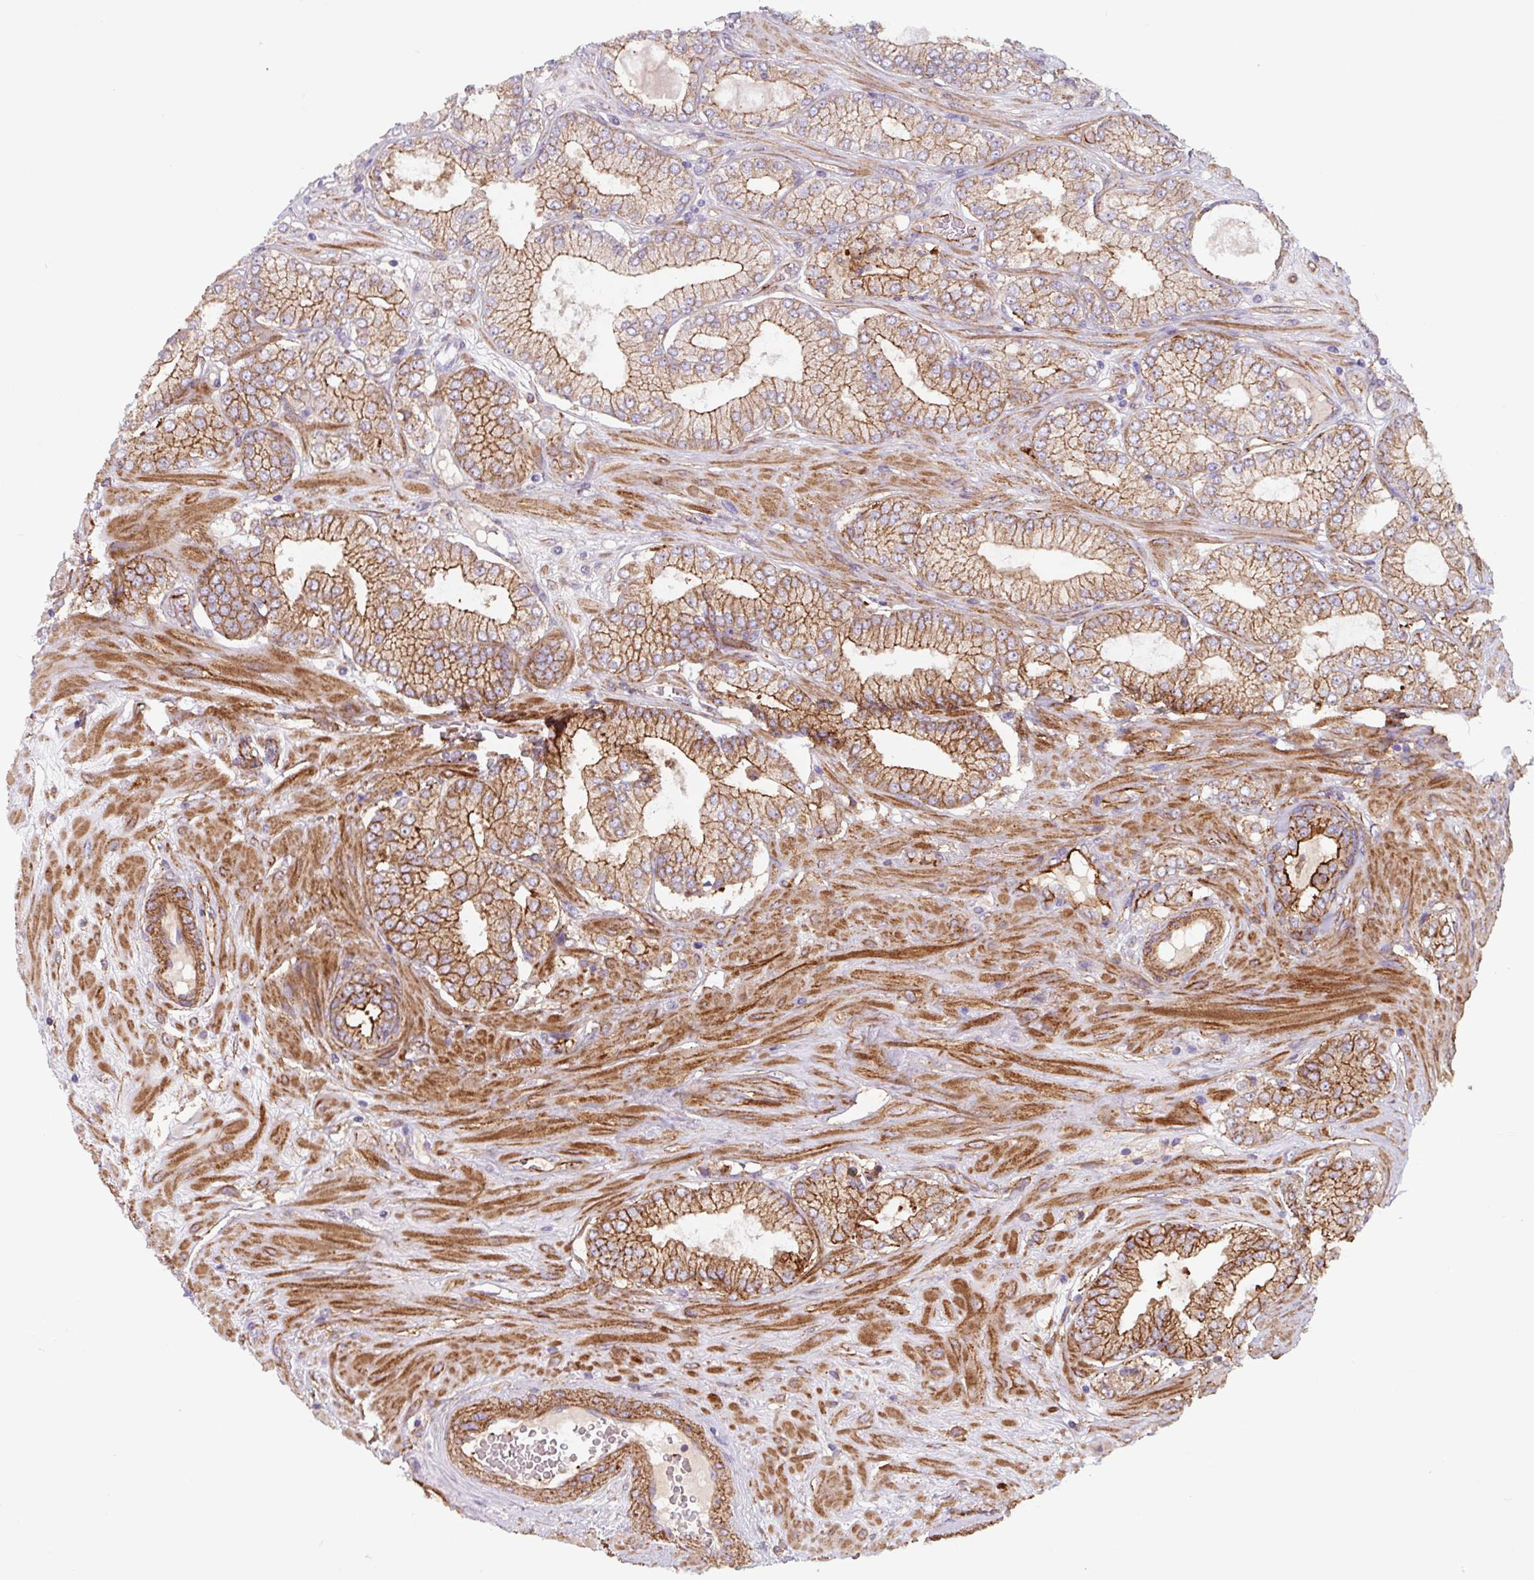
{"staining": {"intensity": "moderate", "quantity": ">75%", "location": "cytoplasmic/membranous"}, "tissue": "prostate cancer", "cell_type": "Tumor cells", "image_type": "cancer", "snomed": [{"axis": "morphology", "description": "Adenocarcinoma, High grade"}, {"axis": "topography", "description": "Prostate"}], "caption": "Immunohistochemistry staining of high-grade adenocarcinoma (prostate), which exhibits medium levels of moderate cytoplasmic/membranous positivity in about >75% of tumor cells indicating moderate cytoplasmic/membranous protein positivity. The staining was performed using DAB (3,3'-diaminobenzidine) (brown) for protein detection and nuclei were counterstained in hematoxylin (blue).", "gene": "DHFR2", "patient": {"sex": "male", "age": 68}}